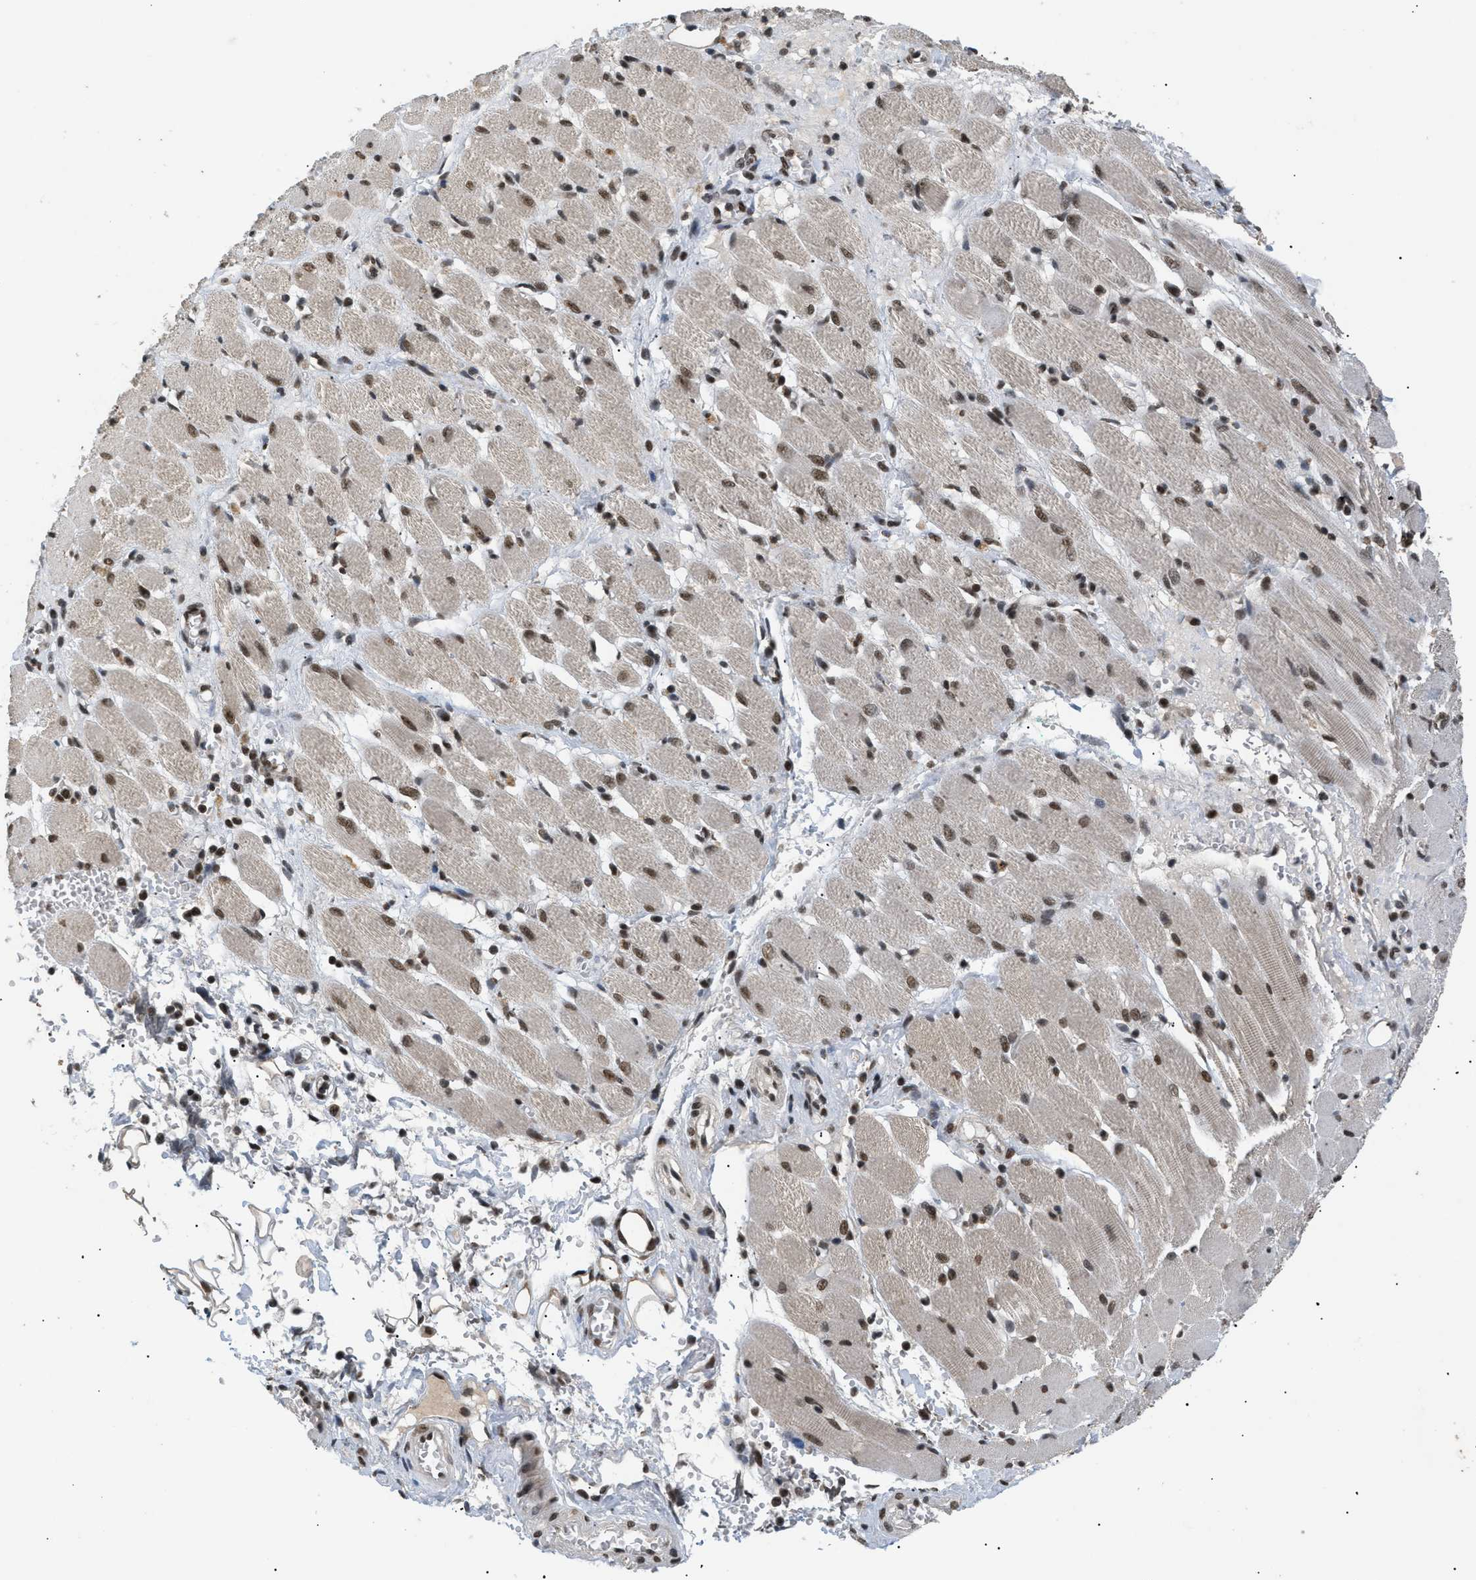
{"staining": {"intensity": "moderate", "quantity": ">75%", "location": "cytoplasmic/membranous,nuclear"}, "tissue": "adipose tissue", "cell_type": "Adipocytes", "image_type": "normal", "snomed": [{"axis": "morphology", "description": "Squamous cell carcinoma, NOS"}, {"axis": "topography", "description": "Oral tissue"}, {"axis": "topography", "description": "Head-Neck"}], "caption": "The histopathology image shows immunohistochemical staining of normal adipose tissue. There is moderate cytoplasmic/membranous,nuclear staining is present in about >75% of adipocytes.", "gene": "RBM5", "patient": {"sex": "female", "age": 50}}